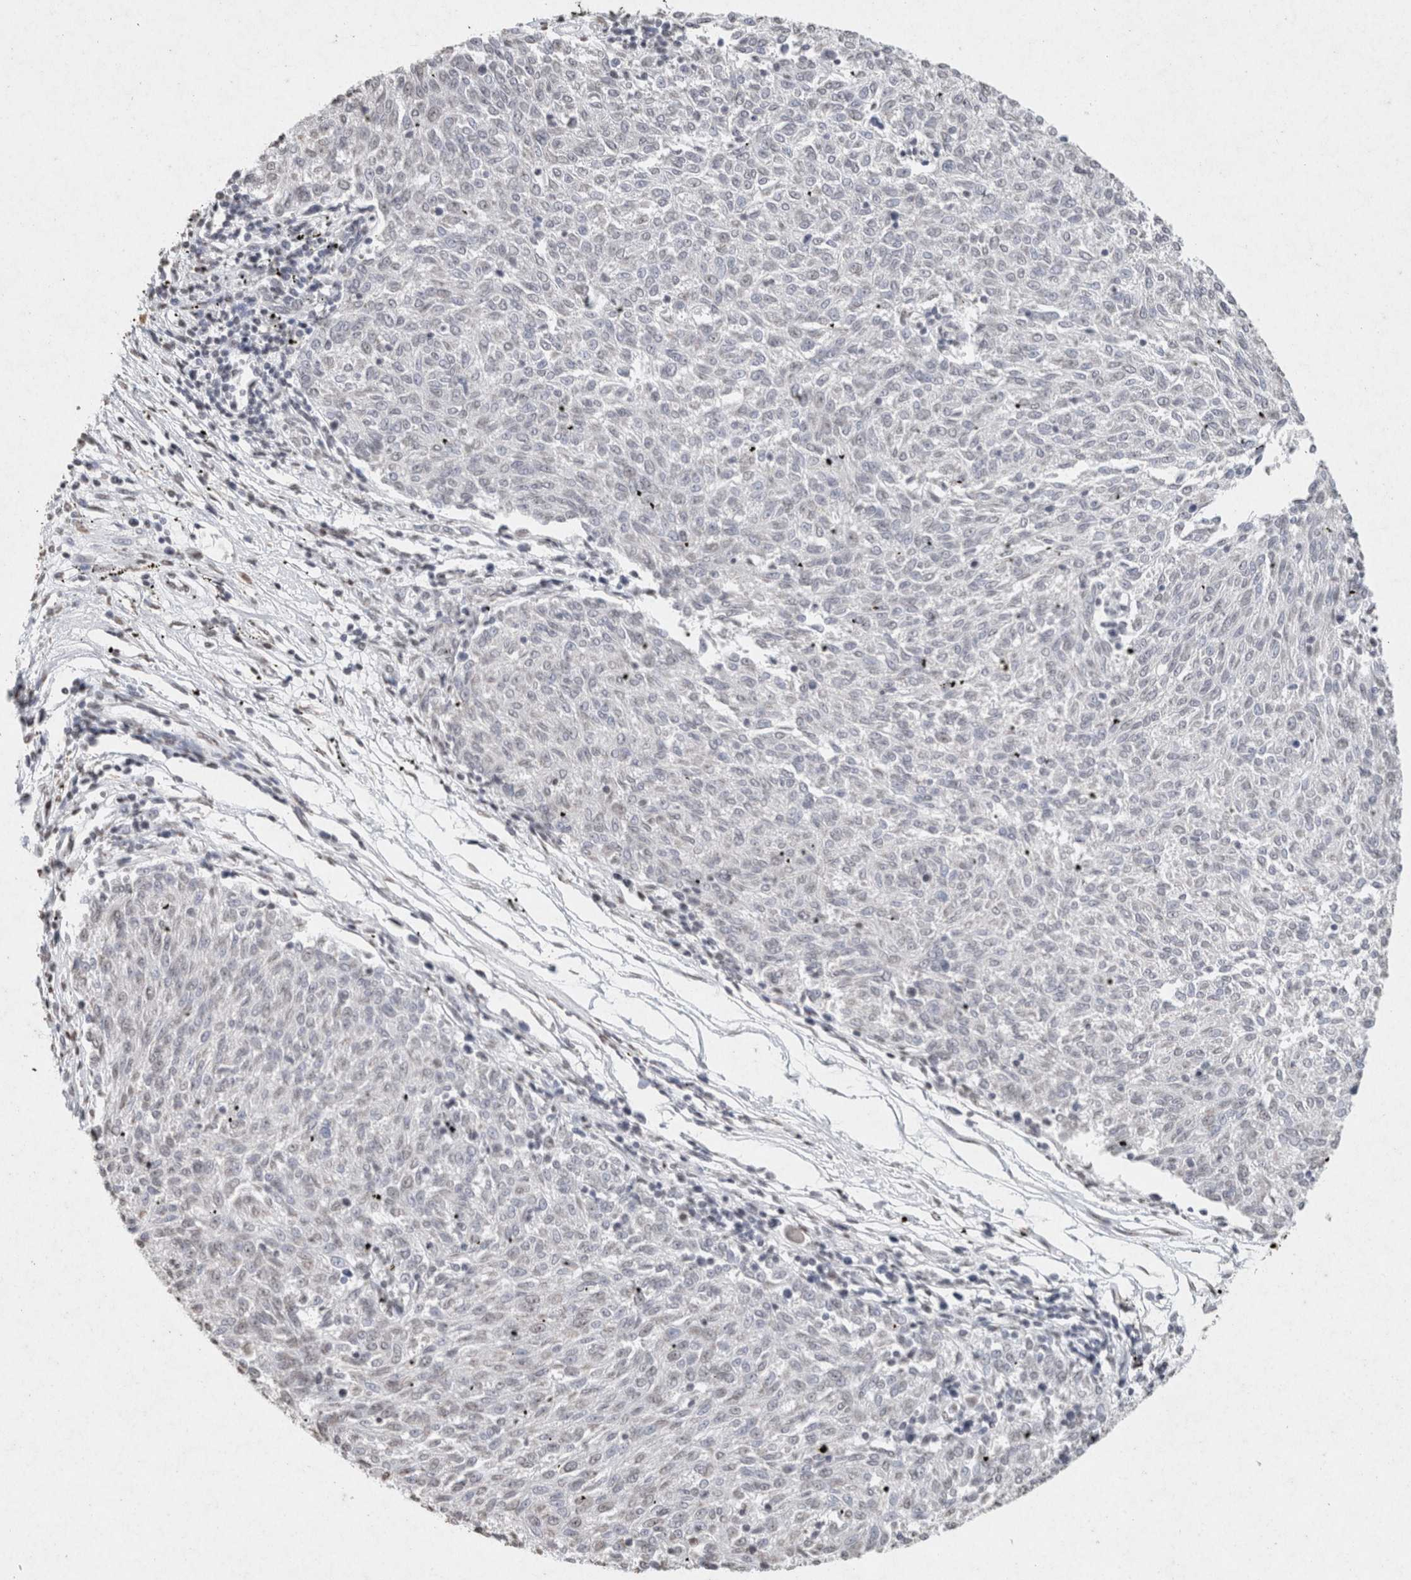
{"staining": {"intensity": "negative", "quantity": "none", "location": "none"}, "tissue": "melanoma", "cell_type": "Tumor cells", "image_type": "cancer", "snomed": [{"axis": "morphology", "description": "Malignant melanoma, NOS"}, {"axis": "topography", "description": "Skin"}], "caption": "Malignant melanoma was stained to show a protein in brown. There is no significant expression in tumor cells.", "gene": "CNTN1", "patient": {"sex": "female", "age": 72}}